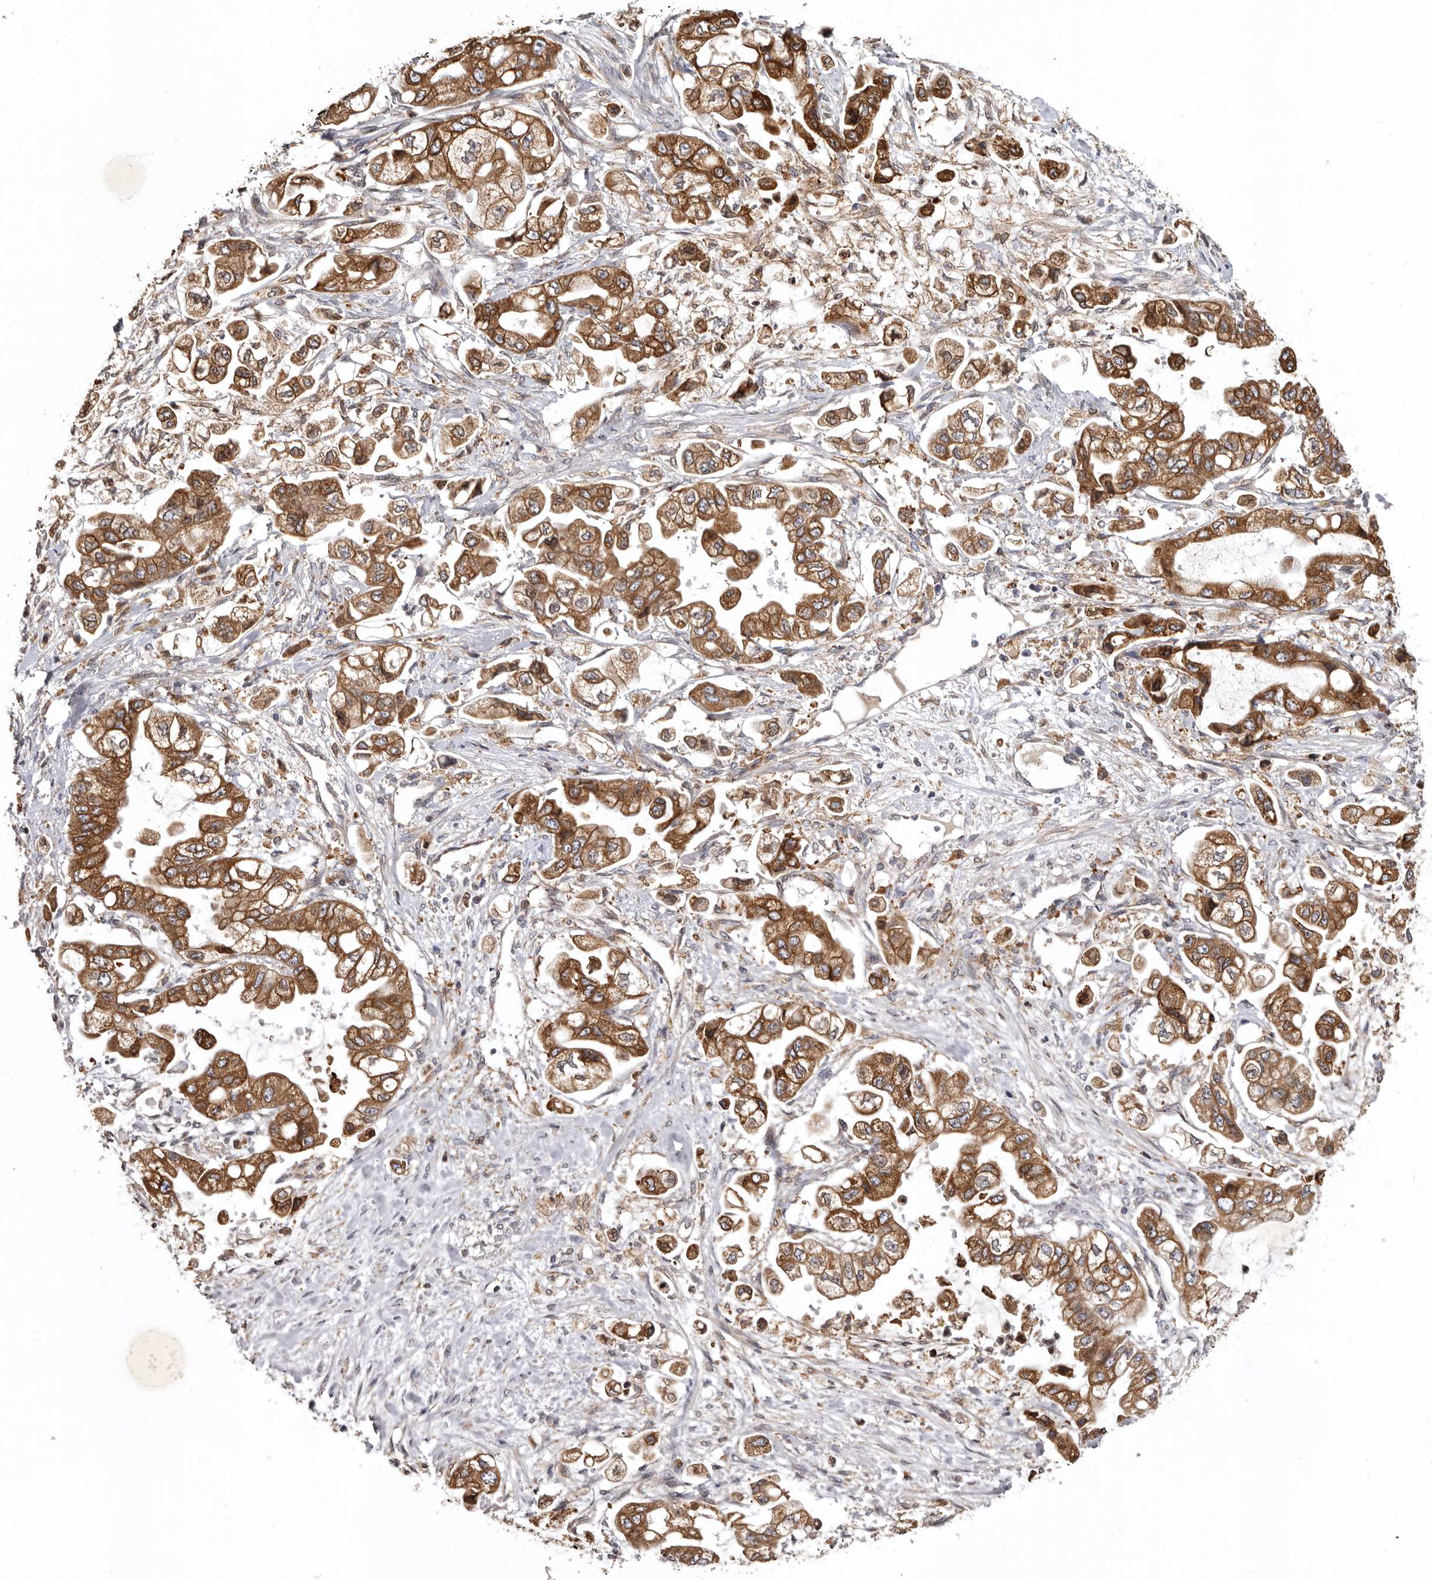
{"staining": {"intensity": "strong", "quantity": ">75%", "location": "cytoplasmic/membranous"}, "tissue": "stomach cancer", "cell_type": "Tumor cells", "image_type": "cancer", "snomed": [{"axis": "morphology", "description": "Adenocarcinoma, NOS"}, {"axis": "topography", "description": "Stomach"}], "caption": "The photomicrograph displays staining of stomach adenocarcinoma, revealing strong cytoplasmic/membranous protein positivity (brown color) within tumor cells. The staining was performed using DAB (3,3'-diaminobenzidine), with brown indicating positive protein expression. Nuclei are stained blue with hematoxylin.", "gene": "INKA2", "patient": {"sex": "male", "age": 62}}